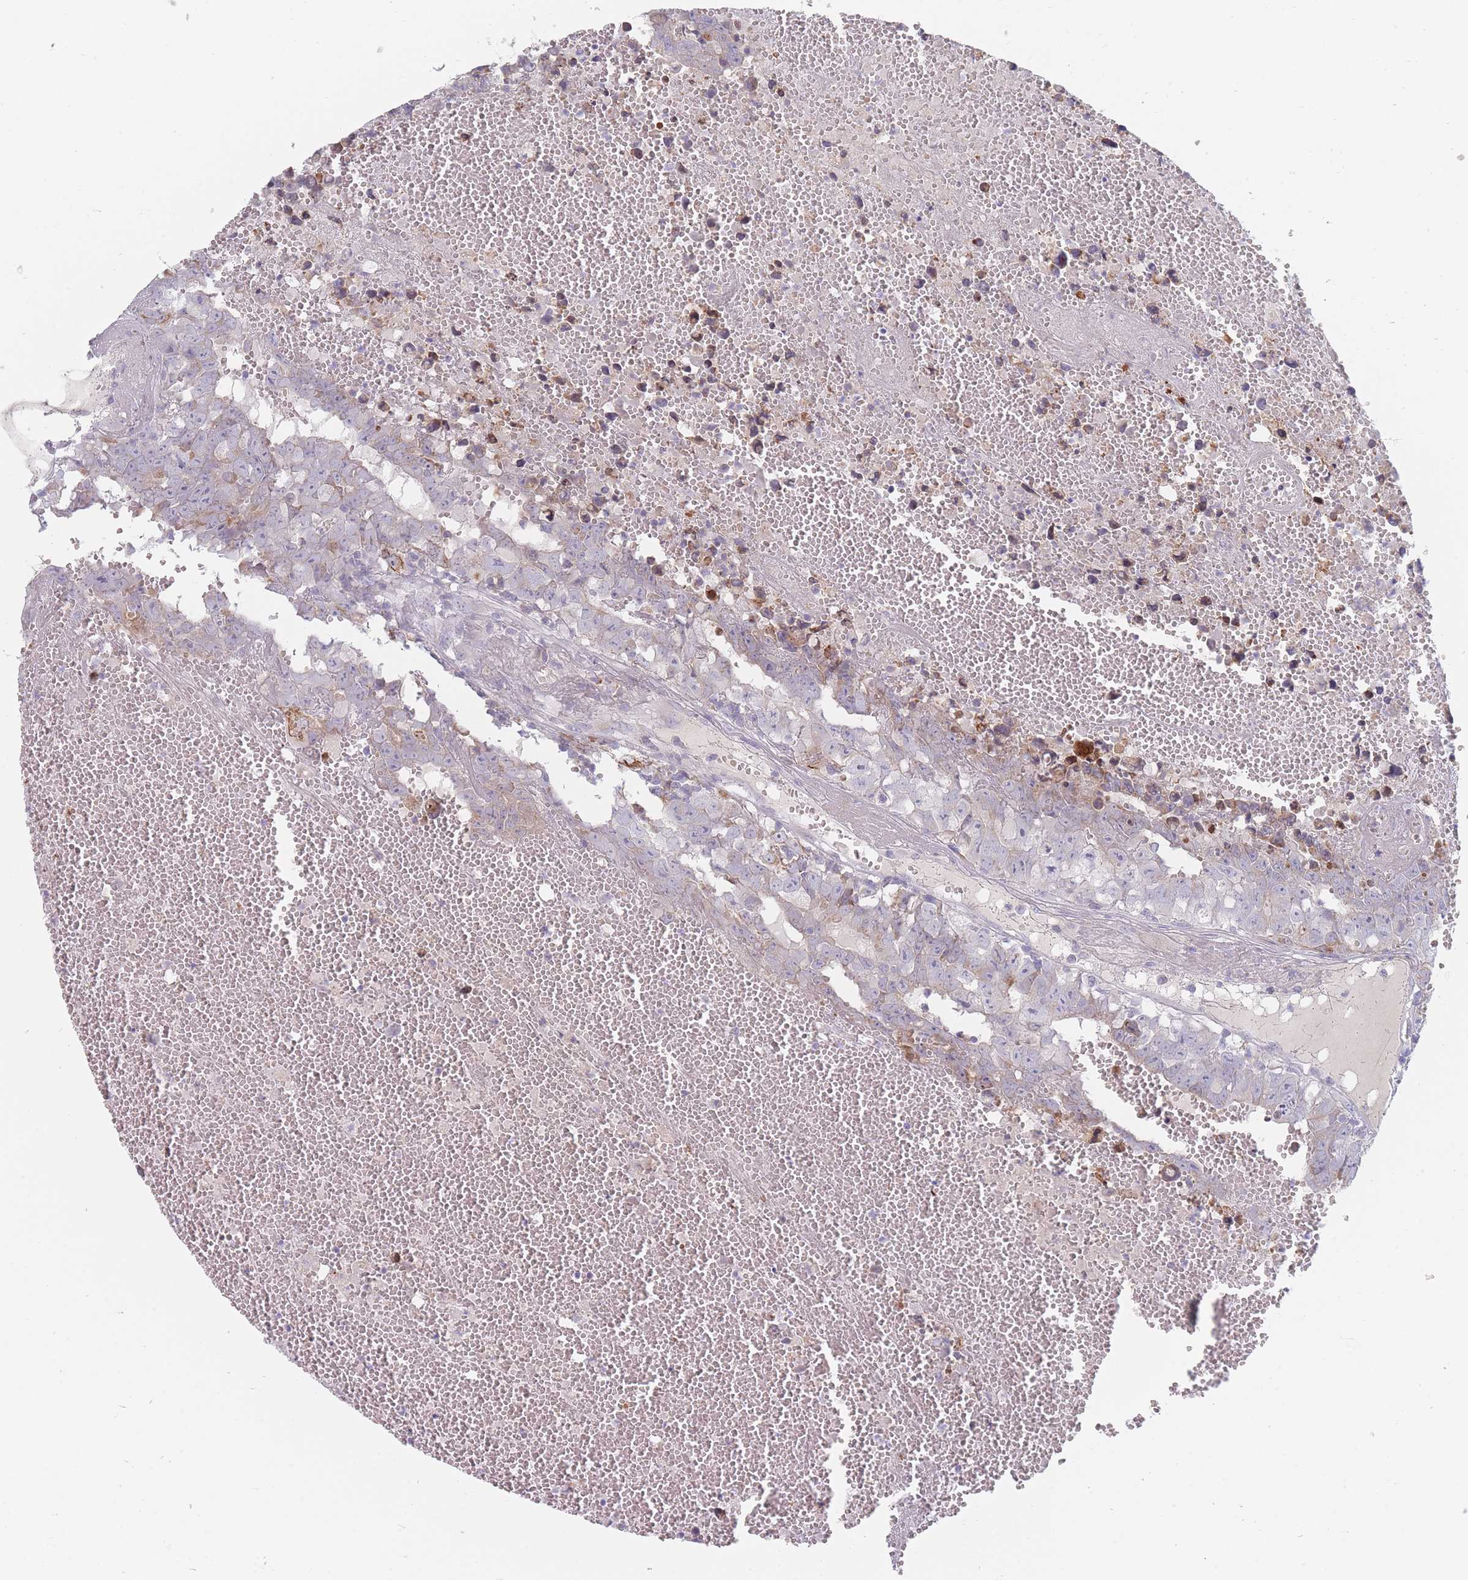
{"staining": {"intensity": "weak", "quantity": "25%-75%", "location": "cytoplasmic/membranous"}, "tissue": "testis cancer", "cell_type": "Tumor cells", "image_type": "cancer", "snomed": [{"axis": "morphology", "description": "Carcinoma, Embryonal, NOS"}, {"axis": "topography", "description": "Testis"}], "caption": "The histopathology image demonstrates a brown stain indicating the presence of a protein in the cytoplasmic/membranous of tumor cells in embryonal carcinoma (testis).", "gene": "SPATS1", "patient": {"sex": "male", "age": 25}}